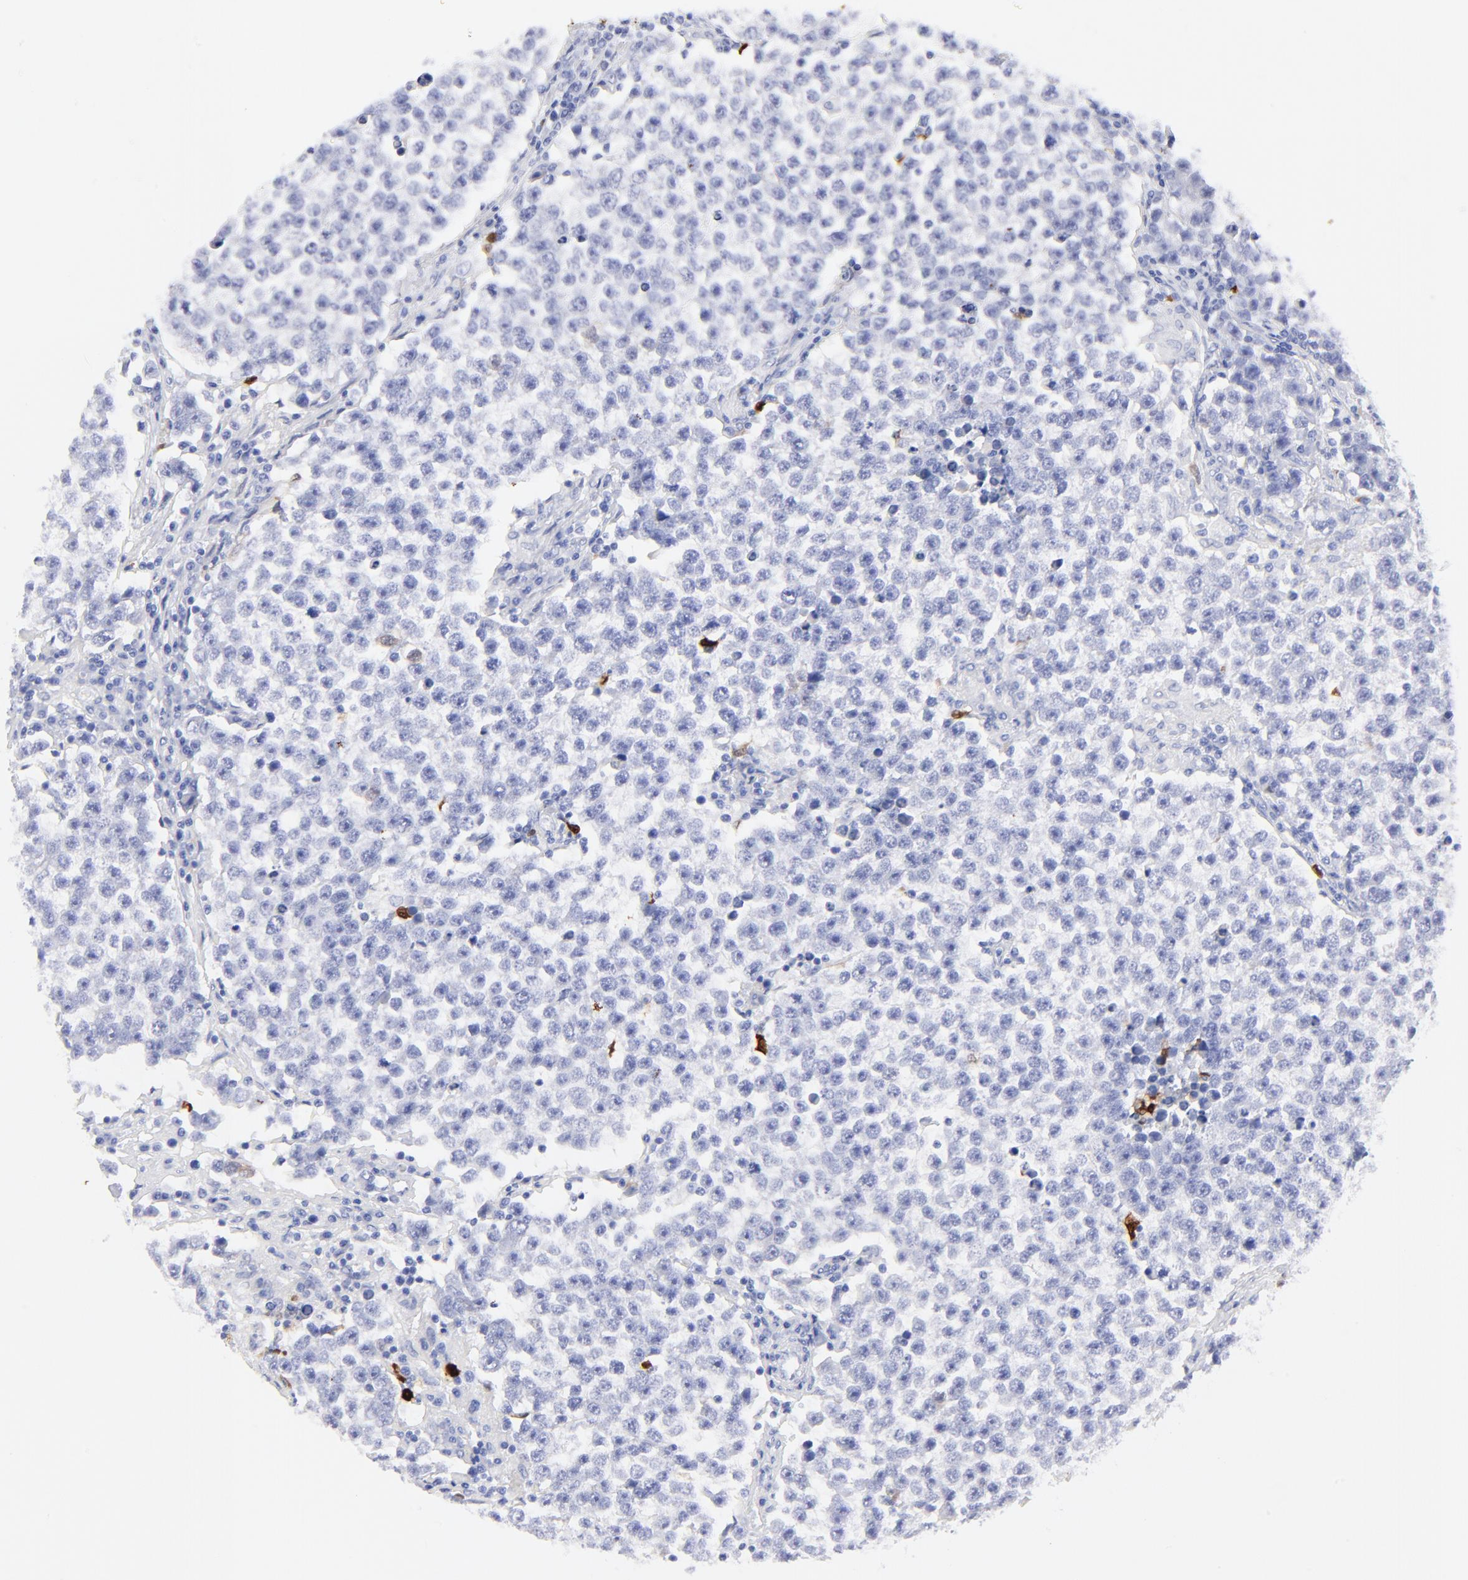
{"staining": {"intensity": "negative", "quantity": "none", "location": "none"}, "tissue": "testis cancer", "cell_type": "Tumor cells", "image_type": "cancer", "snomed": [{"axis": "morphology", "description": "Seminoma, NOS"}, {"axis": "topography", "description": "Testis"}], "caption": "Tumor cells show no significant protein expression in testis seminoma.", "gene": "S100A12", "patient": {"sex": "male", "age": 36}}